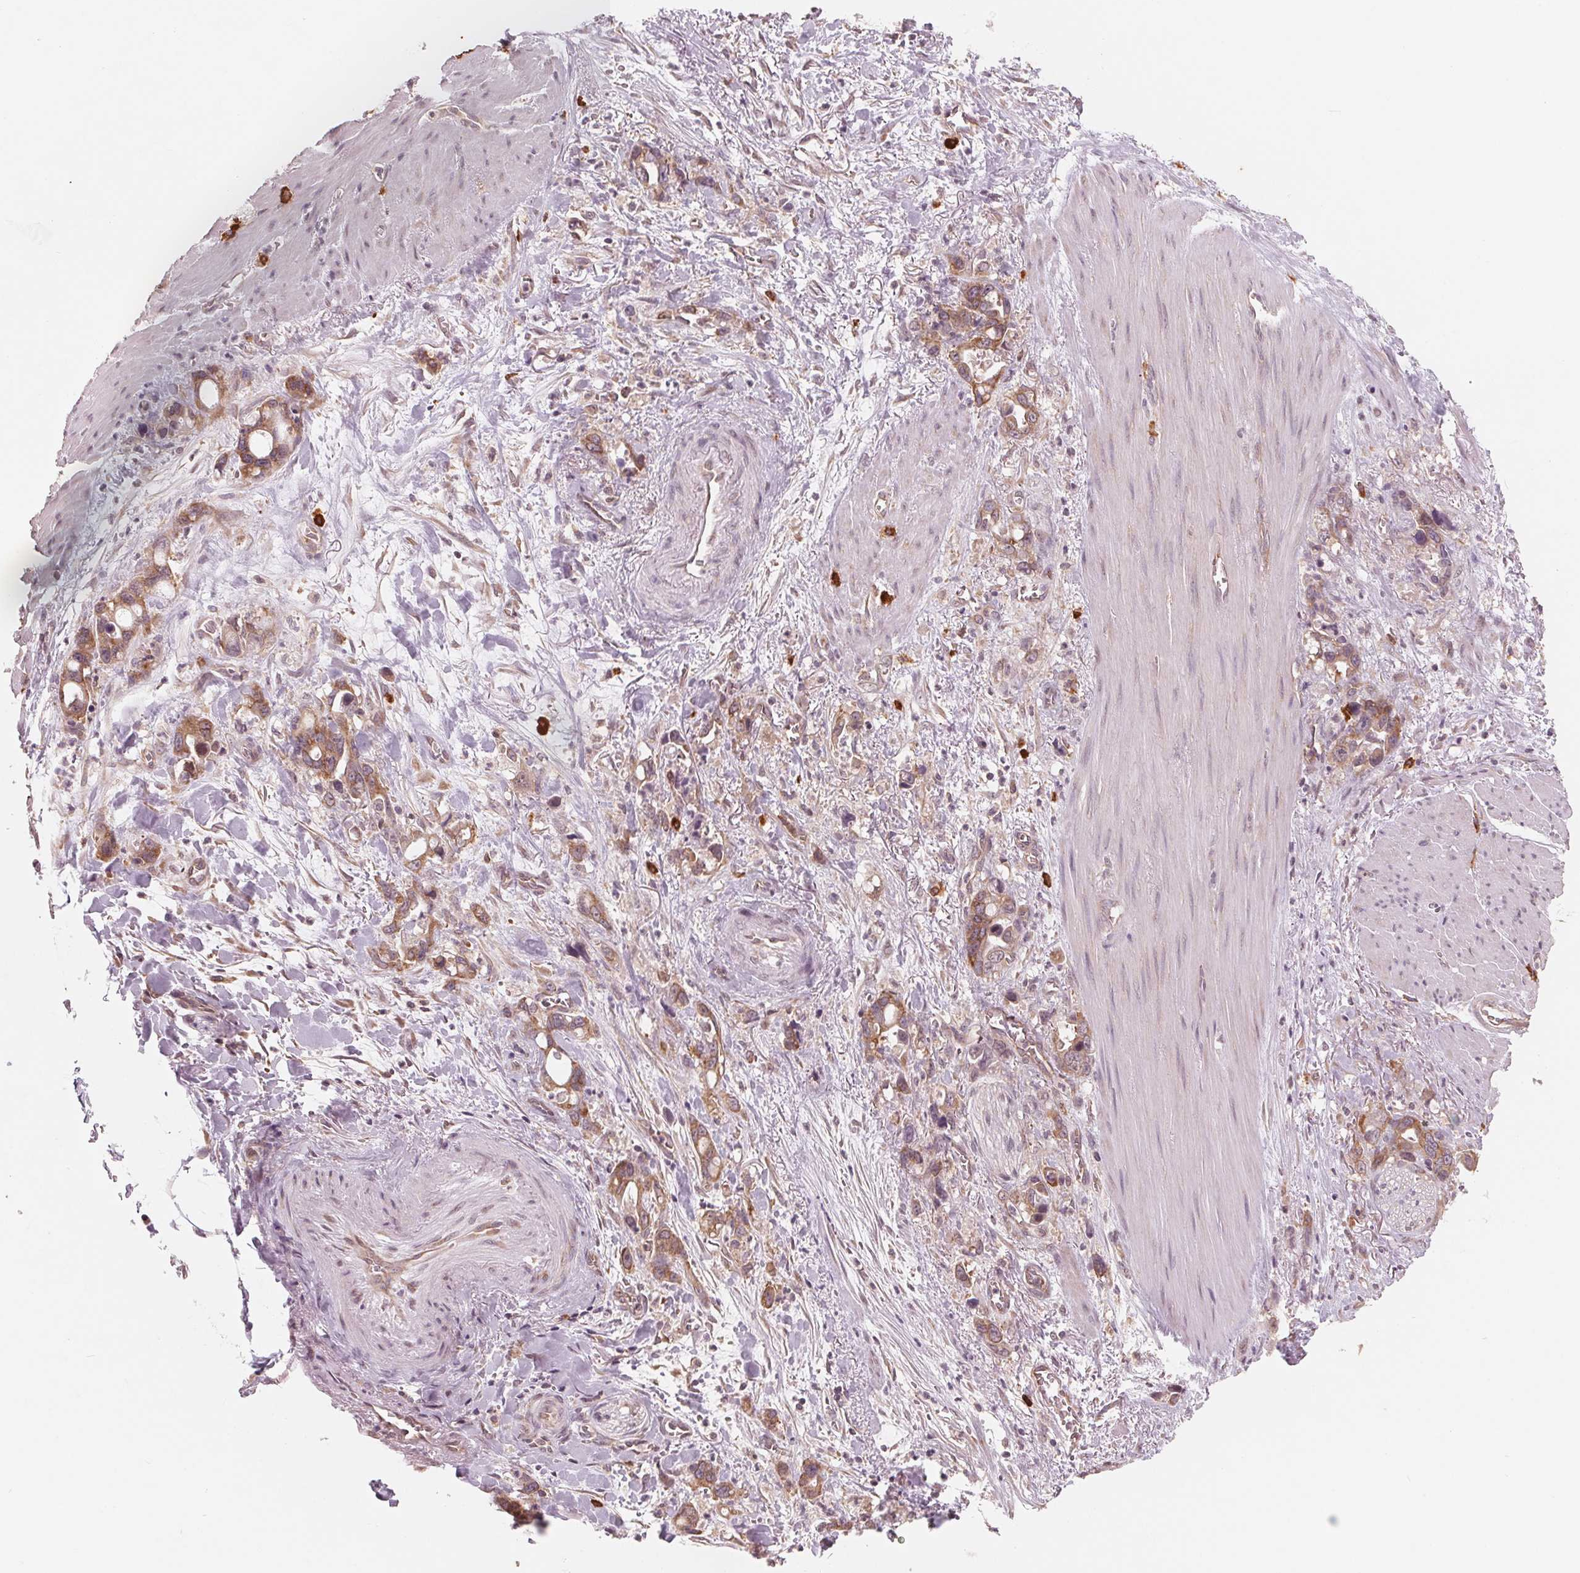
{"staining": {"intensity": "moderate", "quantity": ">75%", "location": "cytoplasmic/membranous"}, "tissue": "stomach cancer", "cell_type": "Tumor cells", "image_type": "cancer", "snomed": [{"axis": "morphology", "description": "Normal tissue, NOS"}, {"axis": "morphology", "description": "Adenocarcinoma, NOS"}, {"axis": "topography", "description": "Esophagus"}, {"axis": "topography", "description": "Stomach, upper"}], "caption": "Immunohistochemistry staining of adenocarcinoma (stomach), which displays medium levels of moderate cytoplasmic/membranous positivity in approximately >75% of tumor cells indicating moderate cytoplasmic/membranous protein expression. The staining was performed using DAB (3,3'-diaminobenzidine) (brown) for protein detection and nuclei were counterstained in hematoxylin (blue).", "gene": "GIGYF2", "patient": {"sex": "male", "age": 74}}